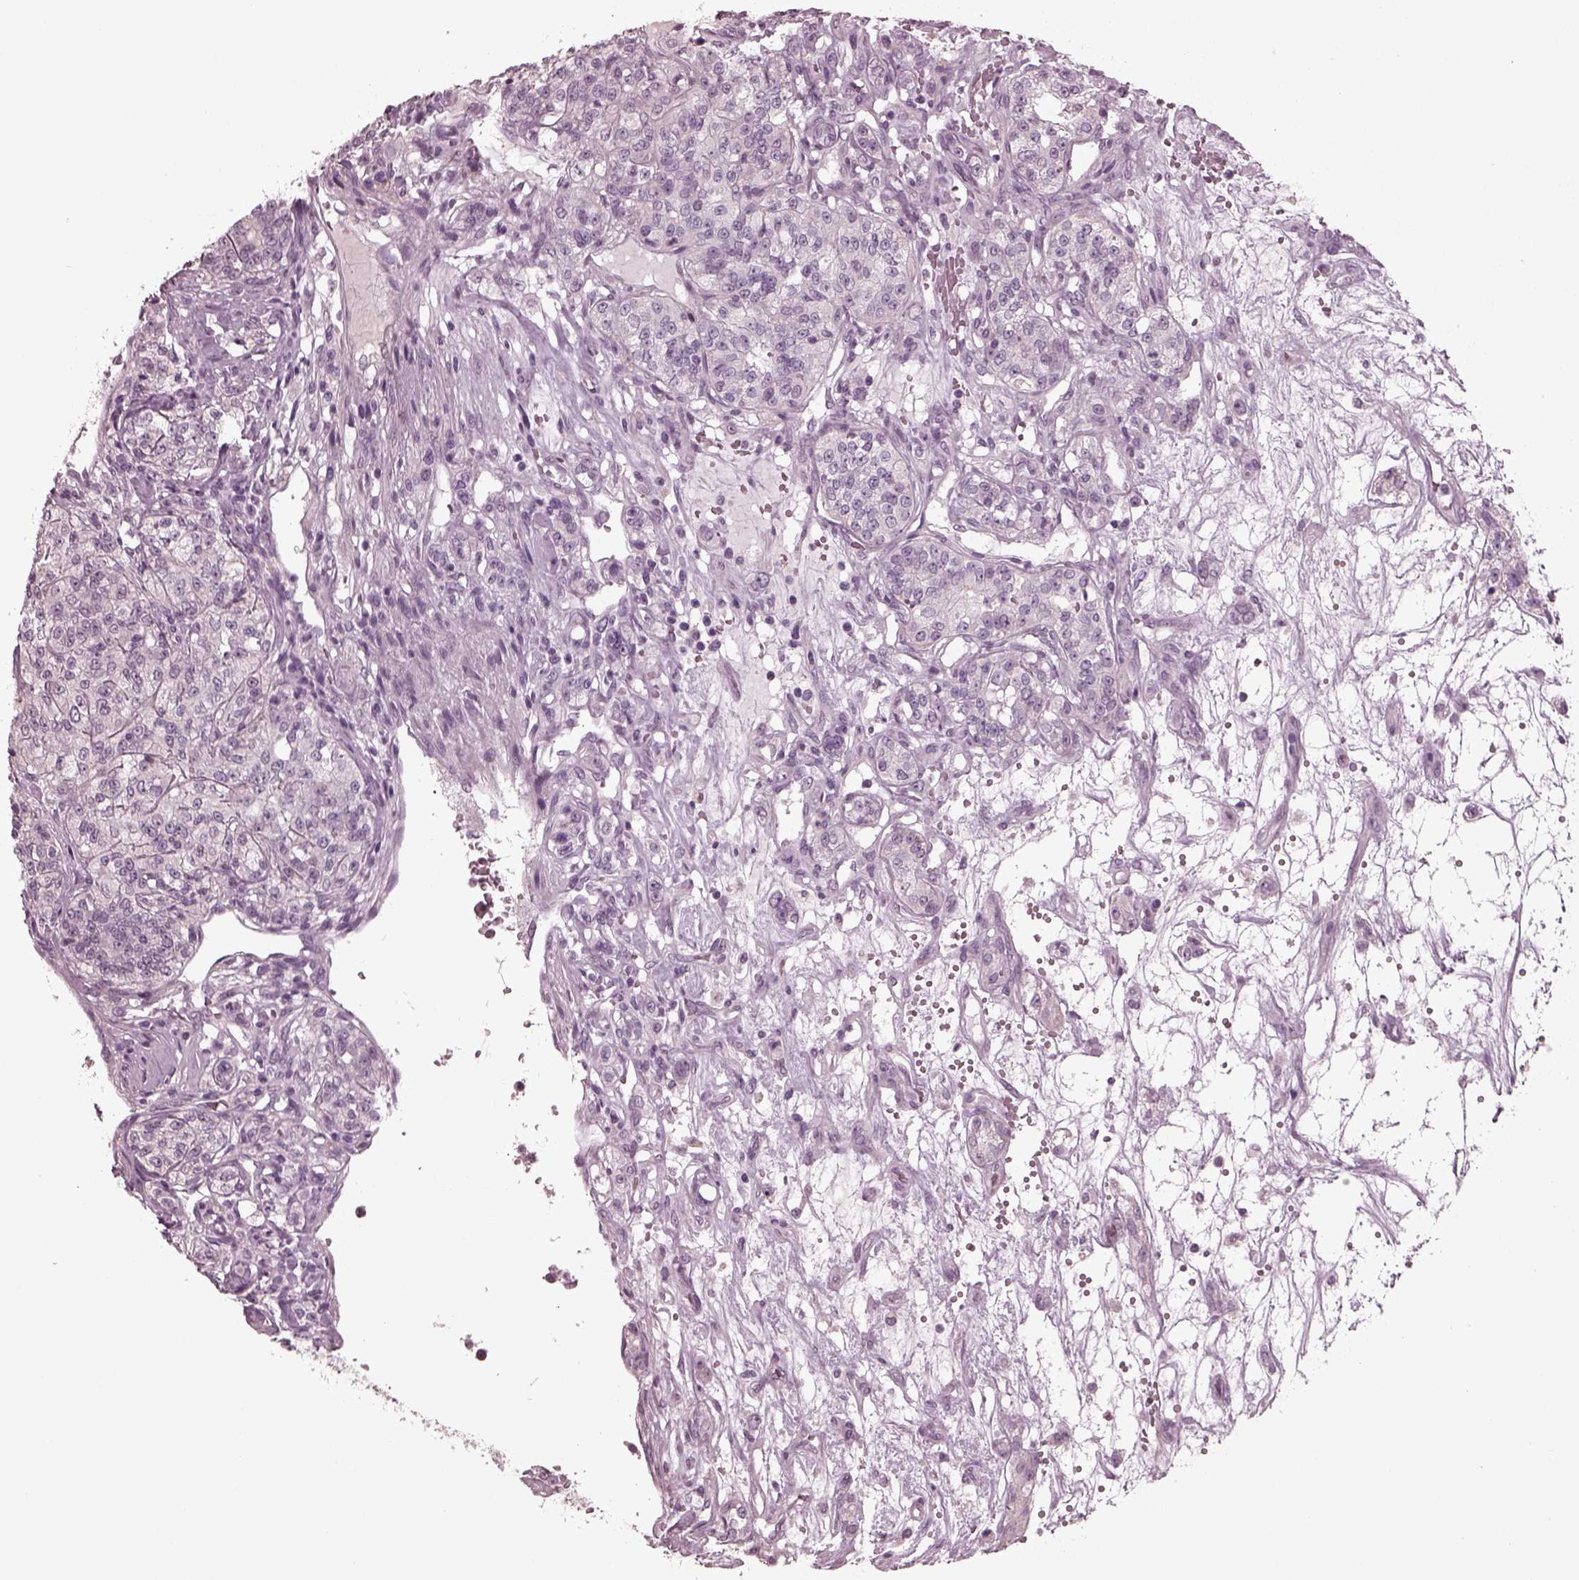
{"staining": {"intensity": "negative", "quantity": "none", "location": "none"}, "tissue": "renal cancer", "cell_type": "Tumor cells", "image_type": "cancer", "snomed": [{"axis": "morphology", "description": "Adenocarcinoma, NOS"}, {"axis": "topography", "description": "Kidney"}], "caption": "This micrograph is of renal cancer stained with IHC to label a protein in brown with the nuclei are counter-stained blue. There is no positivity in tumor cells.", "gene": "RCVRN", "patient": {"sex": "female", "age": 63}}